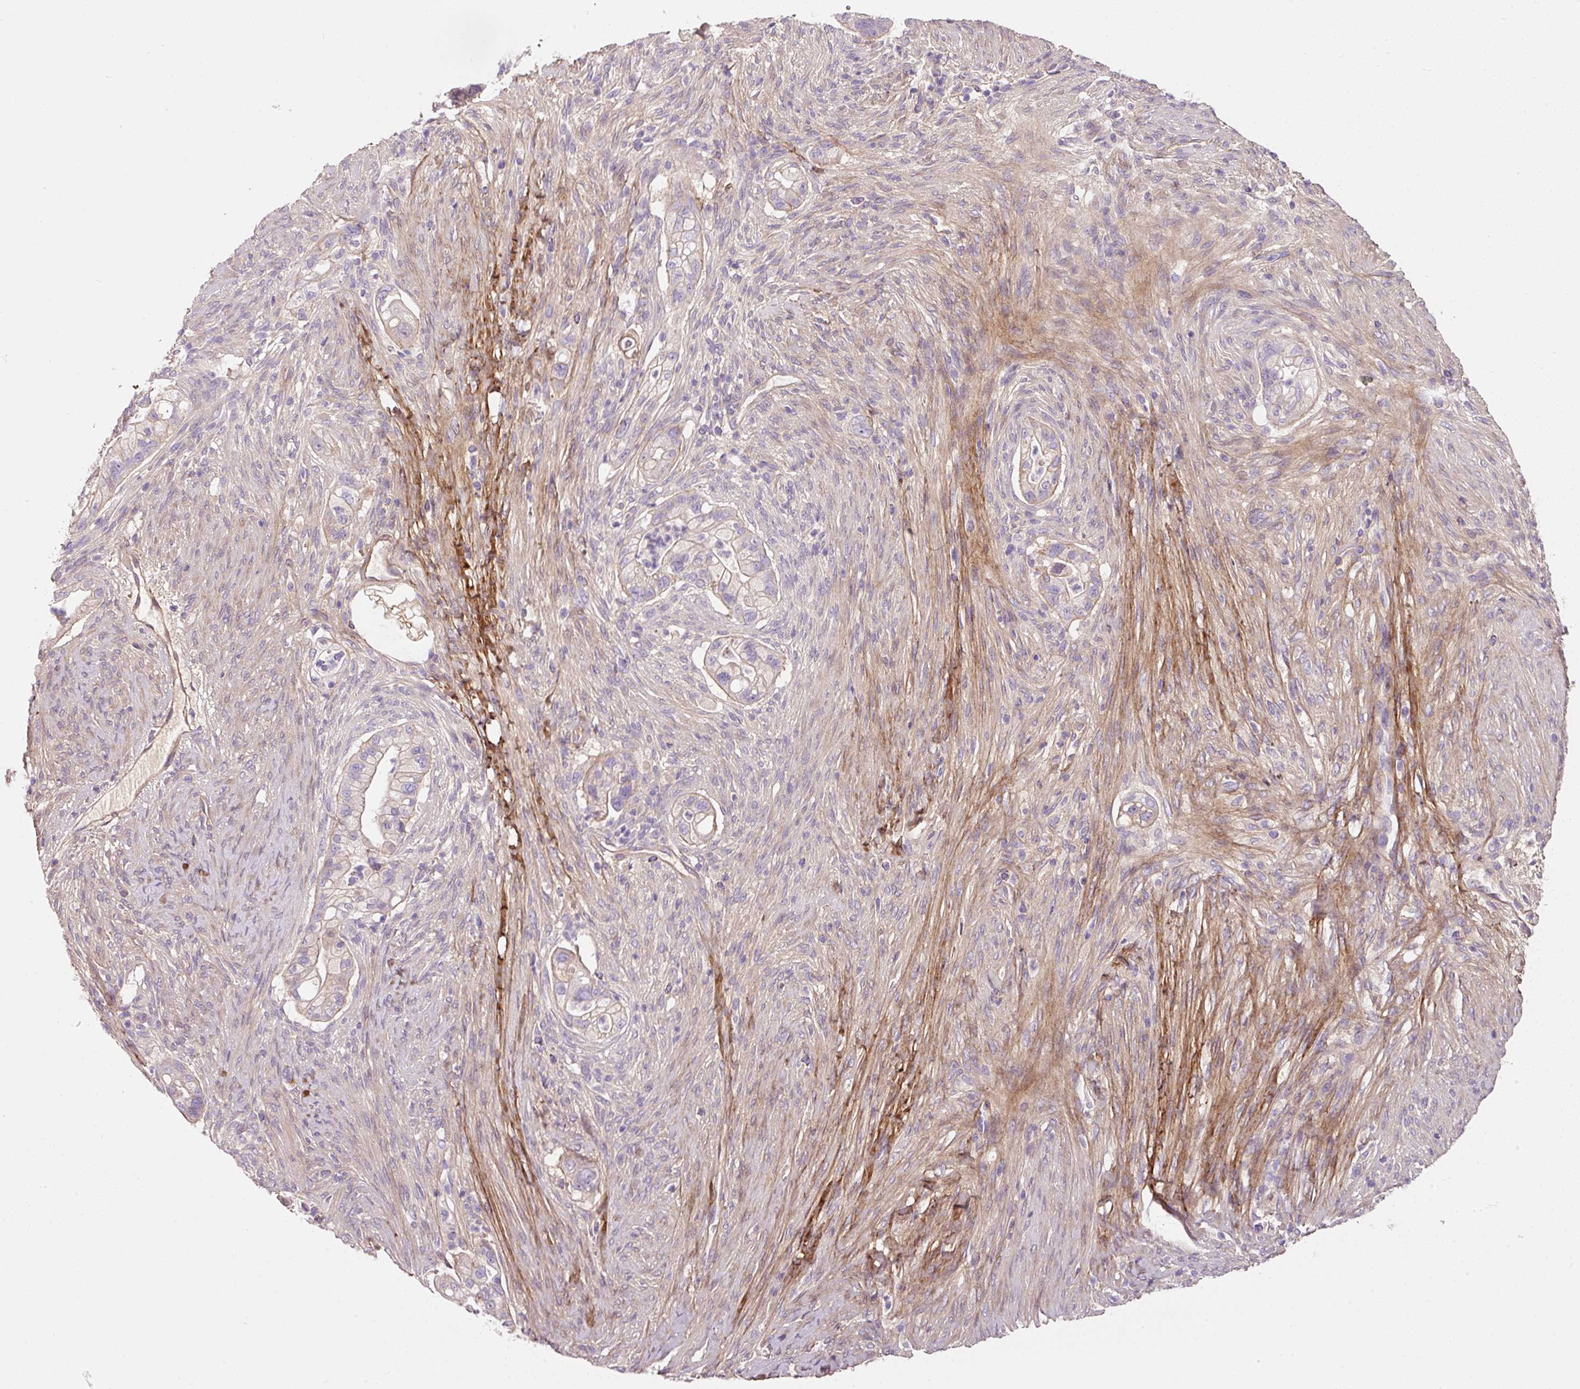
{"staining": {"intensity": "weak", "quantity": "<25%", "location": "cytoplasmic/membranous"}, "tissue": "pancreatic cancer", "cell_type": "Tumor cells", "image_type": "cancer", "snomed": [{"axis": "morphology", "description": "Adenocarcinoma, NOS"}, {"axis": "topography", "description": "Pancreas"}], "caption": "Immunohistochemical staining of human pancreatic cancer (adenocarcinoma) demonstrates no significant positivity in tumor cells.", "gene": "SOS2", "patient": {"sex": "male", "age": 44}}